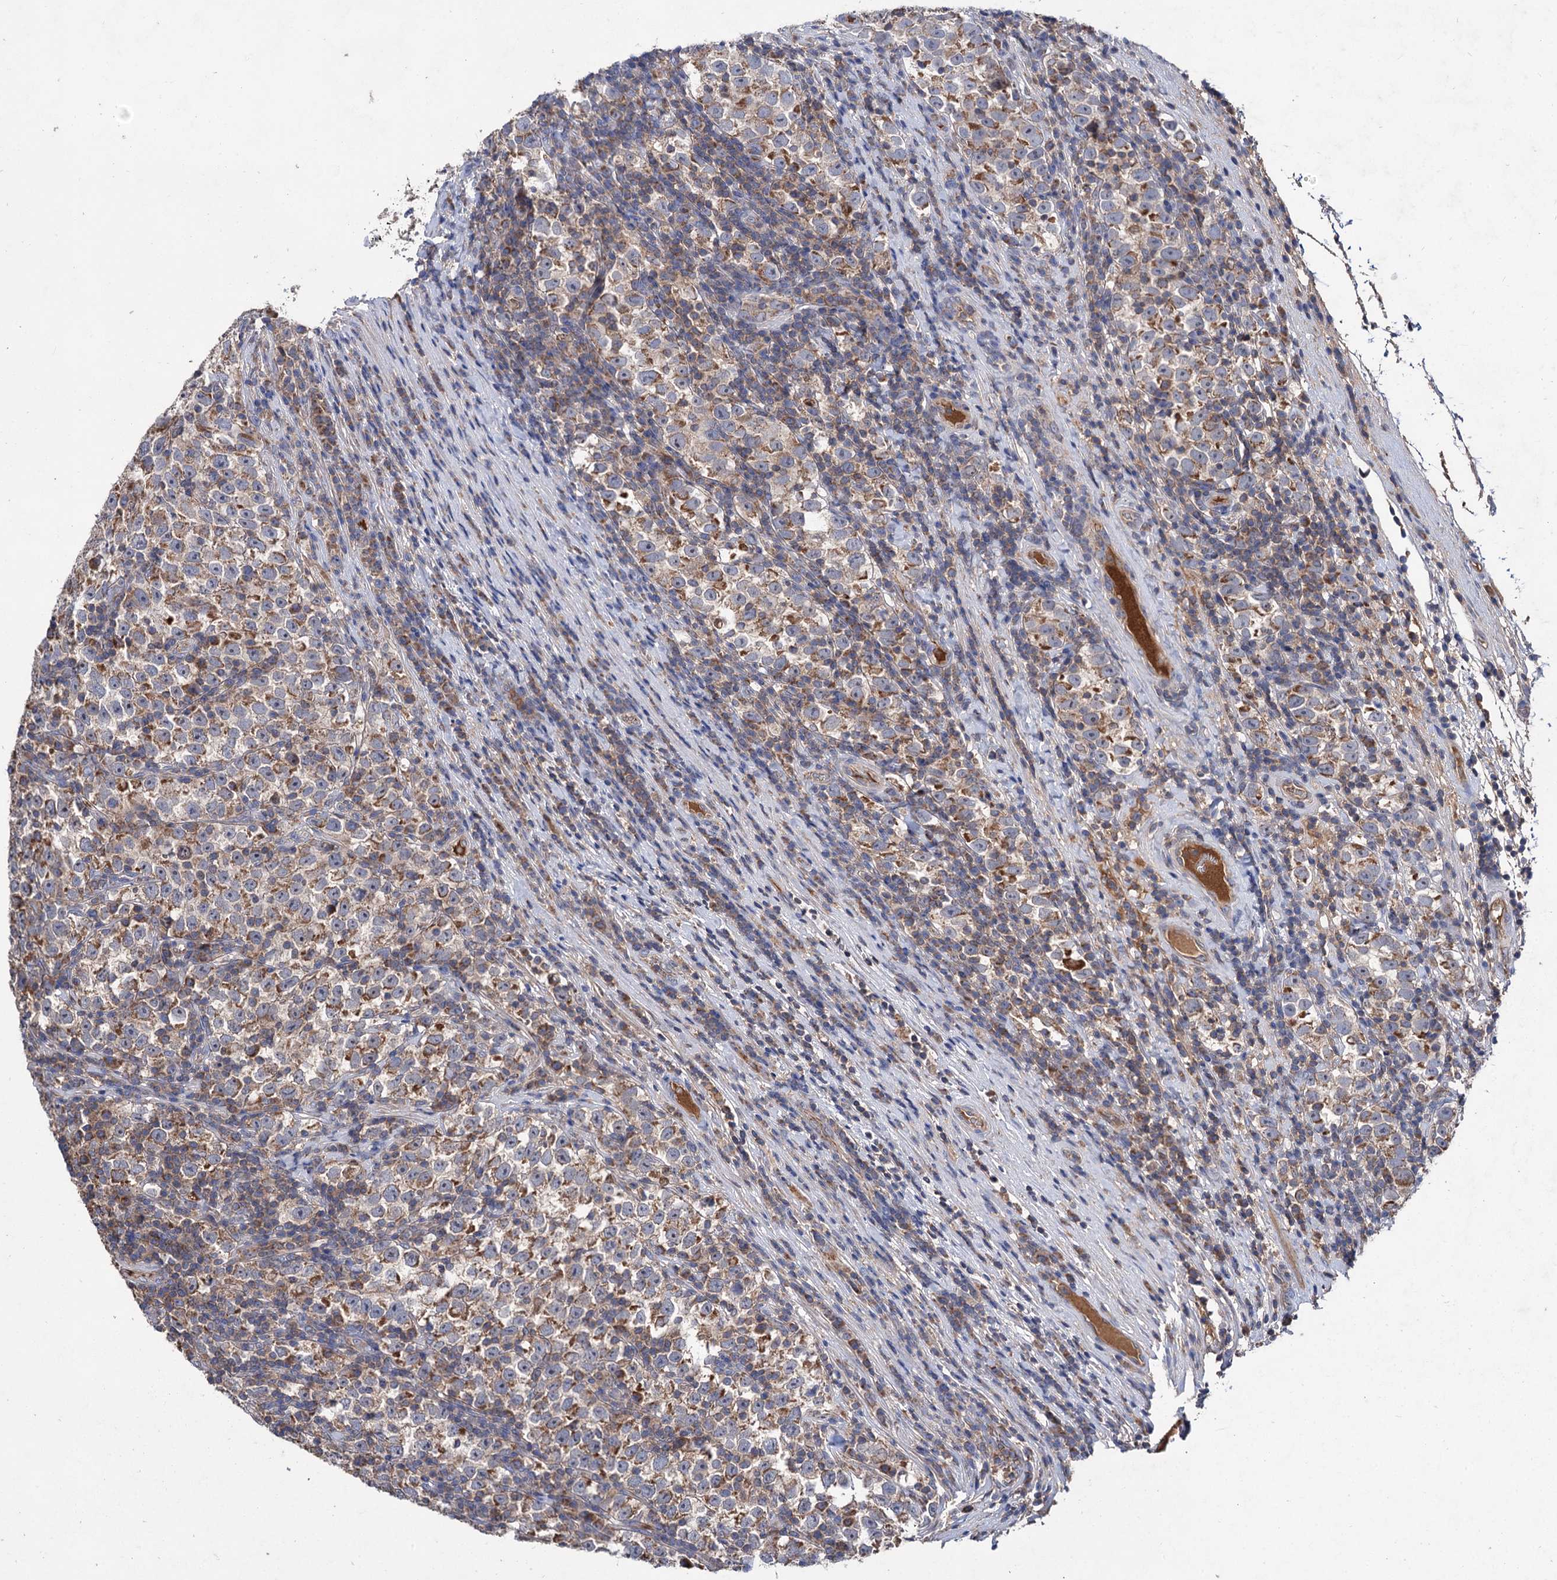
{"staining": {"intensity": "moderate", "quantity": ">75%", "location": "cytoplasmic/membranous"}, "tissue": "testis cancer", "cell_type": "Tumor cells", "image_type": "cancer", "snomed": [{"axis": "morphology", "description": "Normal tissue, NOS"}, {"axis": "morphology", "description": "Seminoma, NOS"}, {"axis": "topography", "description": "Testis"}], "caption": "This image reveals IHC staining of human seminoma (testis), with medium moderate cytoplasmic/membranous expression in approximately >75% of tumor cells.", "gene": "CLPB", "patient": {"sex": "male", "age": 43}}